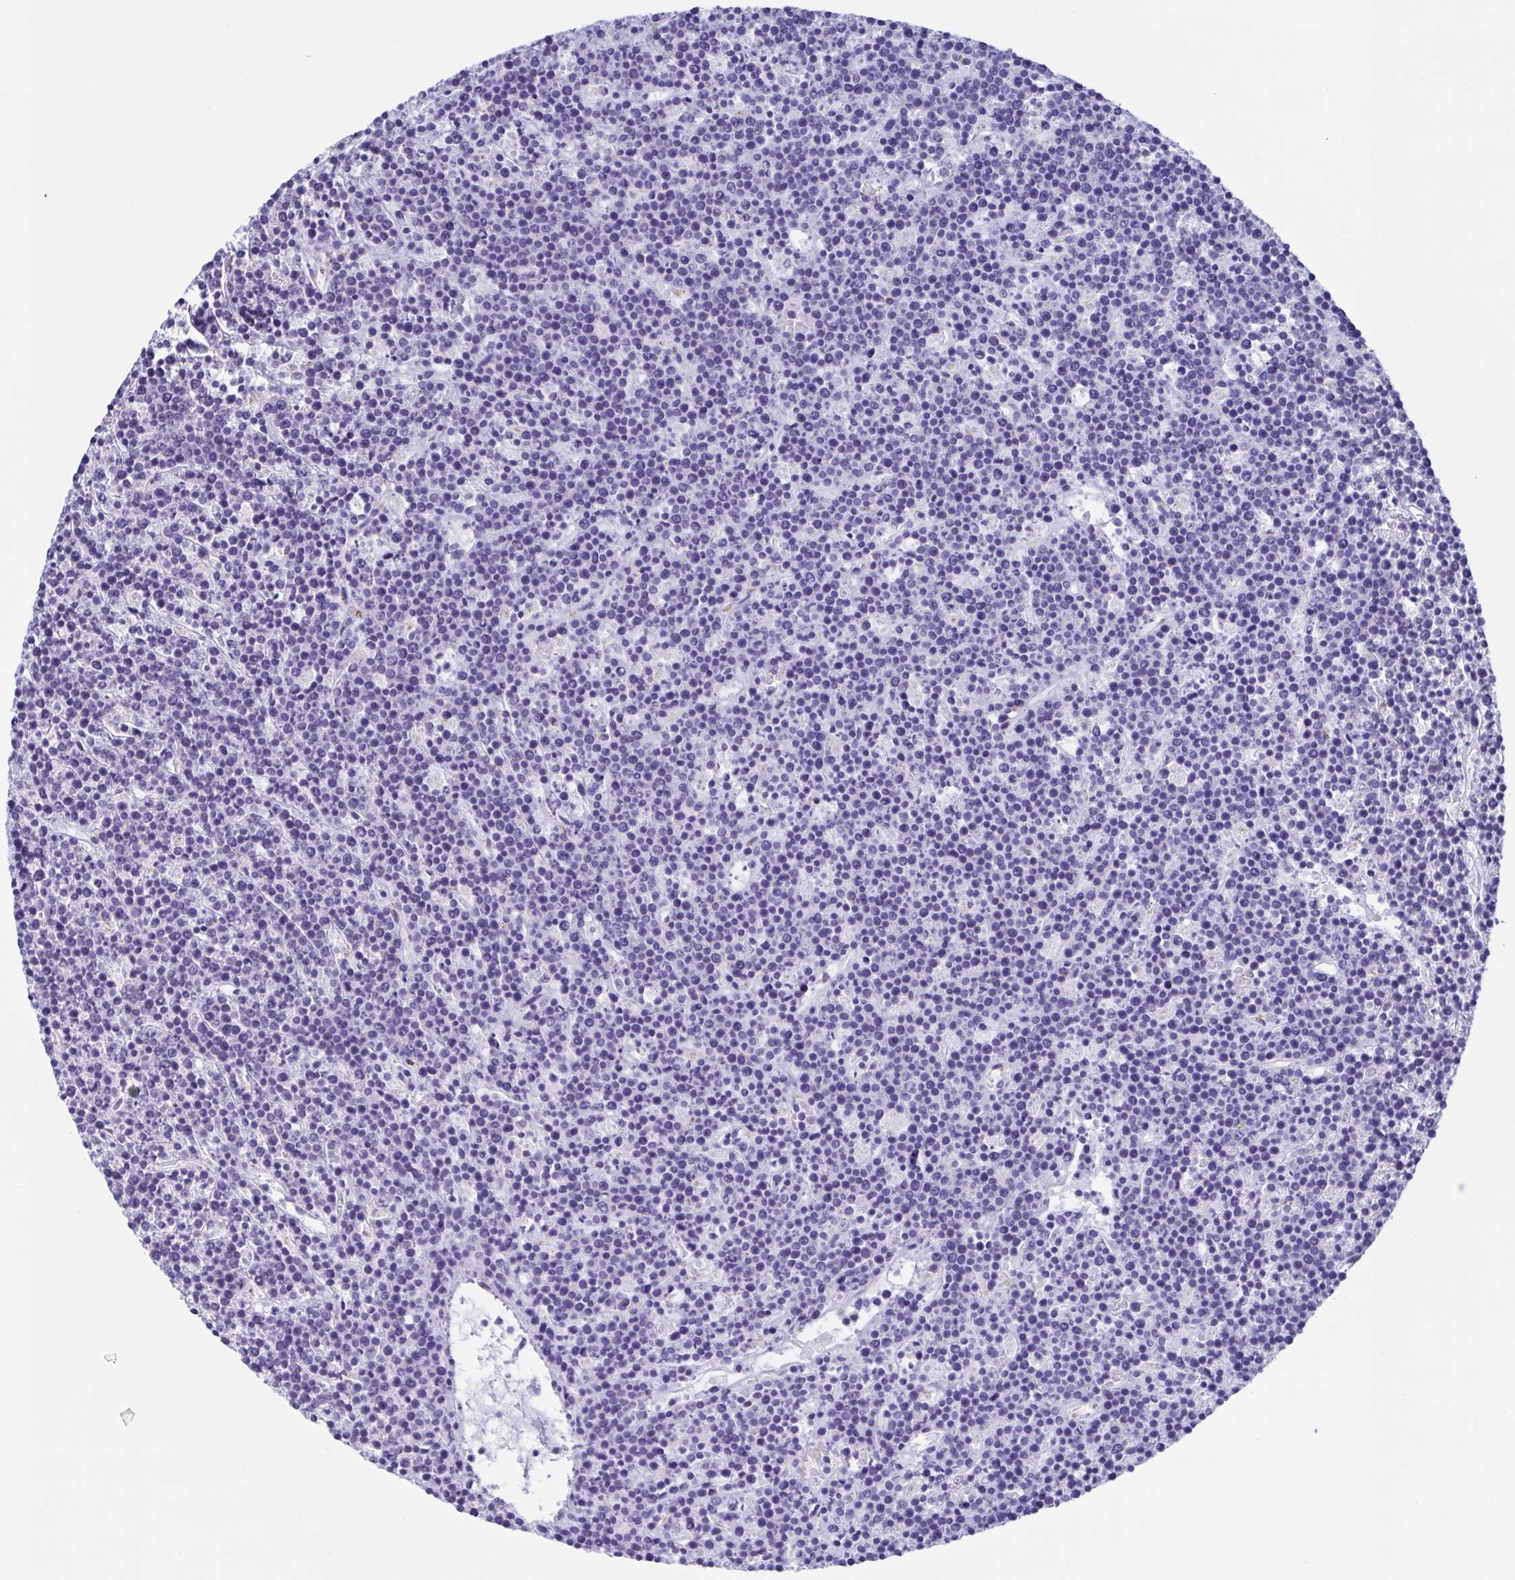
{"staining": {"intensity": "negative", "quantity": "none", "location": "none"}, "tissue": "lymphoma", "cell_type": "Tumor cells", "image_type": "cancer", "snomed": [{"axis": "morphology", "description": "Malignant lymphoma, non-Hodgkin's type, High grade"}, {"axis": "topography", "description": "Ovary"}], "caption": "Tumor cells show no significant positivity in lymphoma. (DAB (3,3'-diaminobenzidine) IHC visualized using brightfield microscopy, high magnification).", "gene": "SULT1B1", "patient": {"sex": "female", "age": 56}}